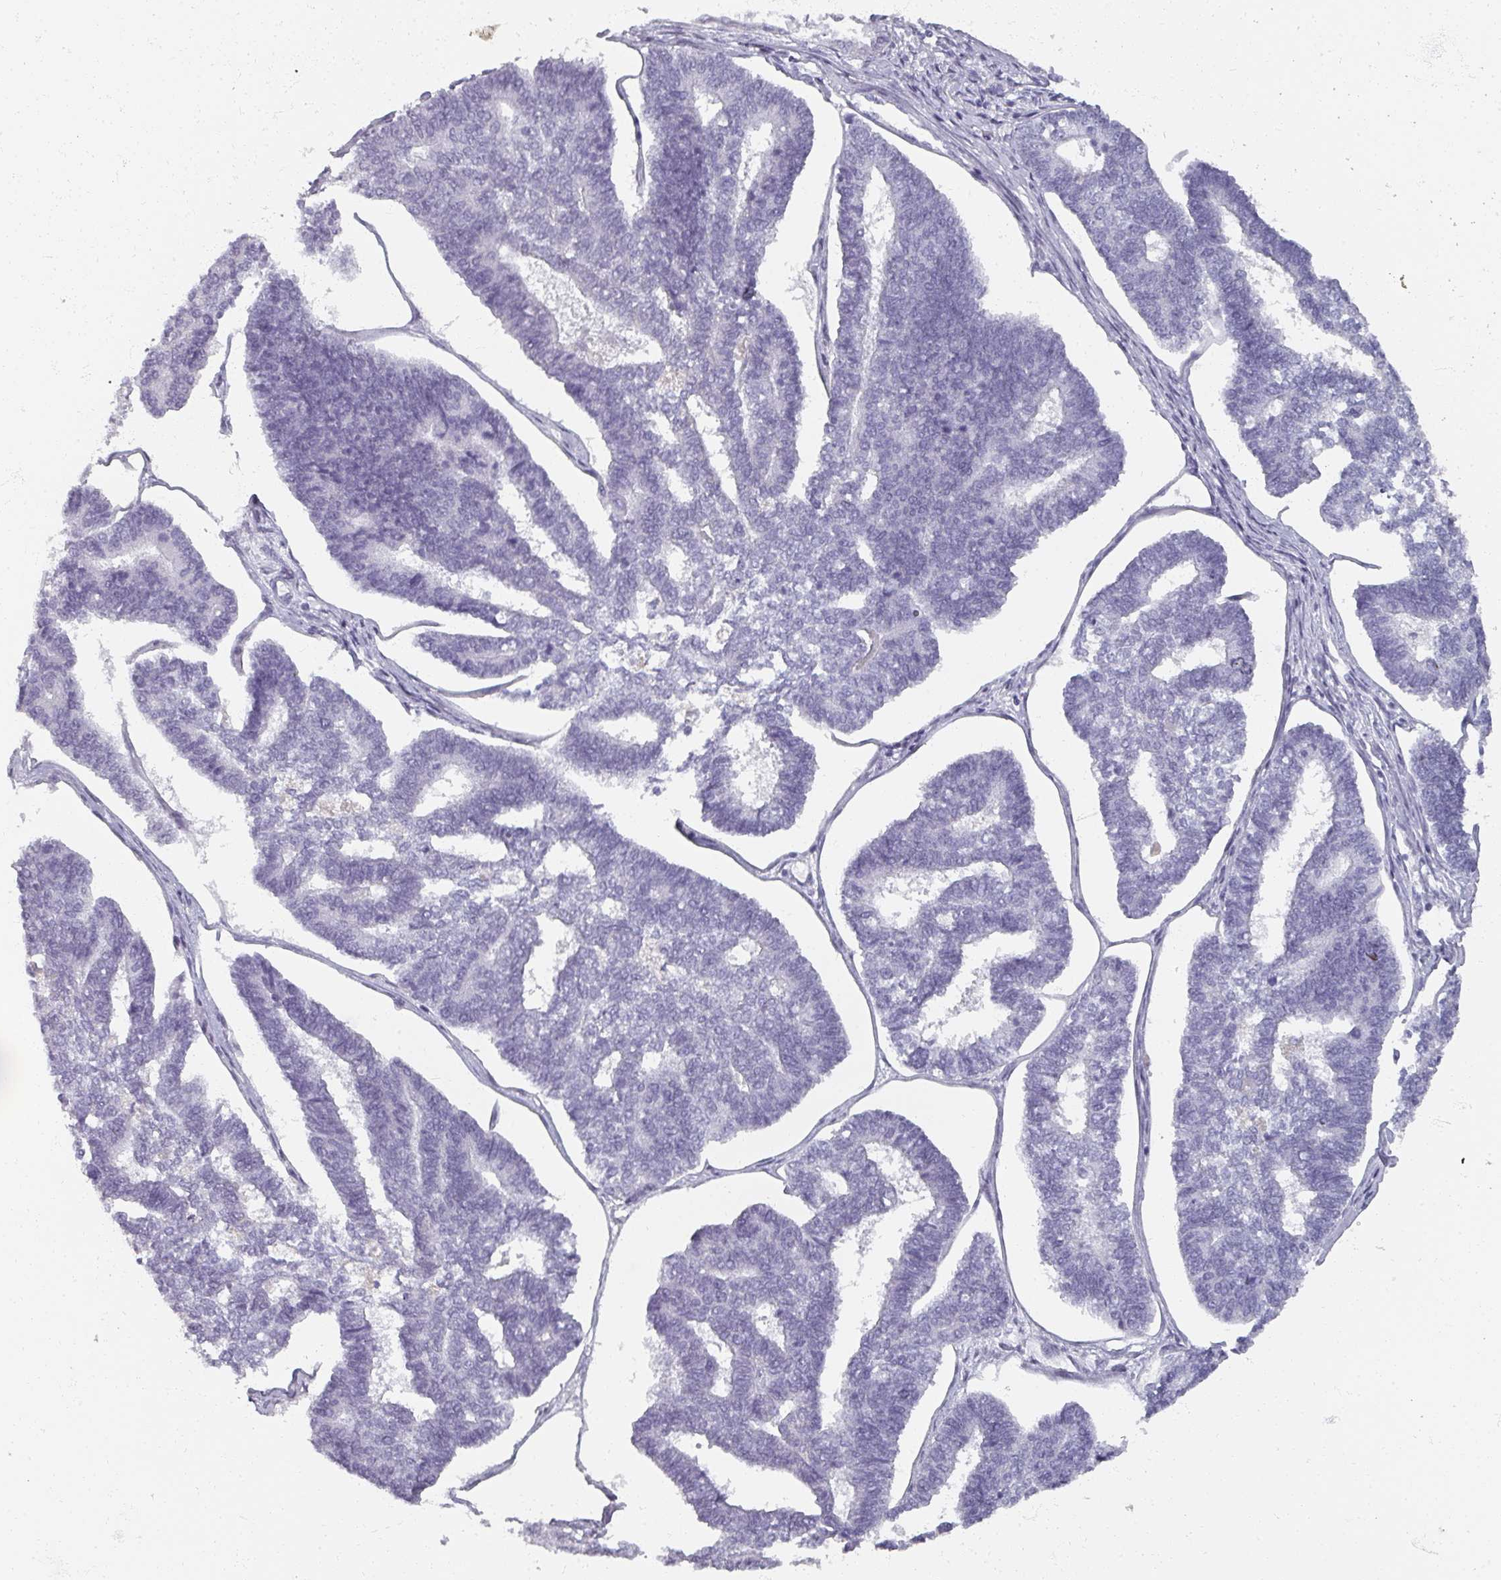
{"staining": {"intensity": "negative", "quantity": "none", "location": "none"}, "tissue": "endometrial cancer", "cell_type": "Tumor cells", "image_type": "cancer", "snomed": [{"axis": "morphology", "description": "Adenocarcinoma, NOS"}, {"axis": "topography", "description": "Endometrium"}], "caption": "Tumor cells are negative for brown protein staining in endometrial adenocarcinoma.", "gene": "REG3G", "patient": {"sex": "female", "age": 70}}